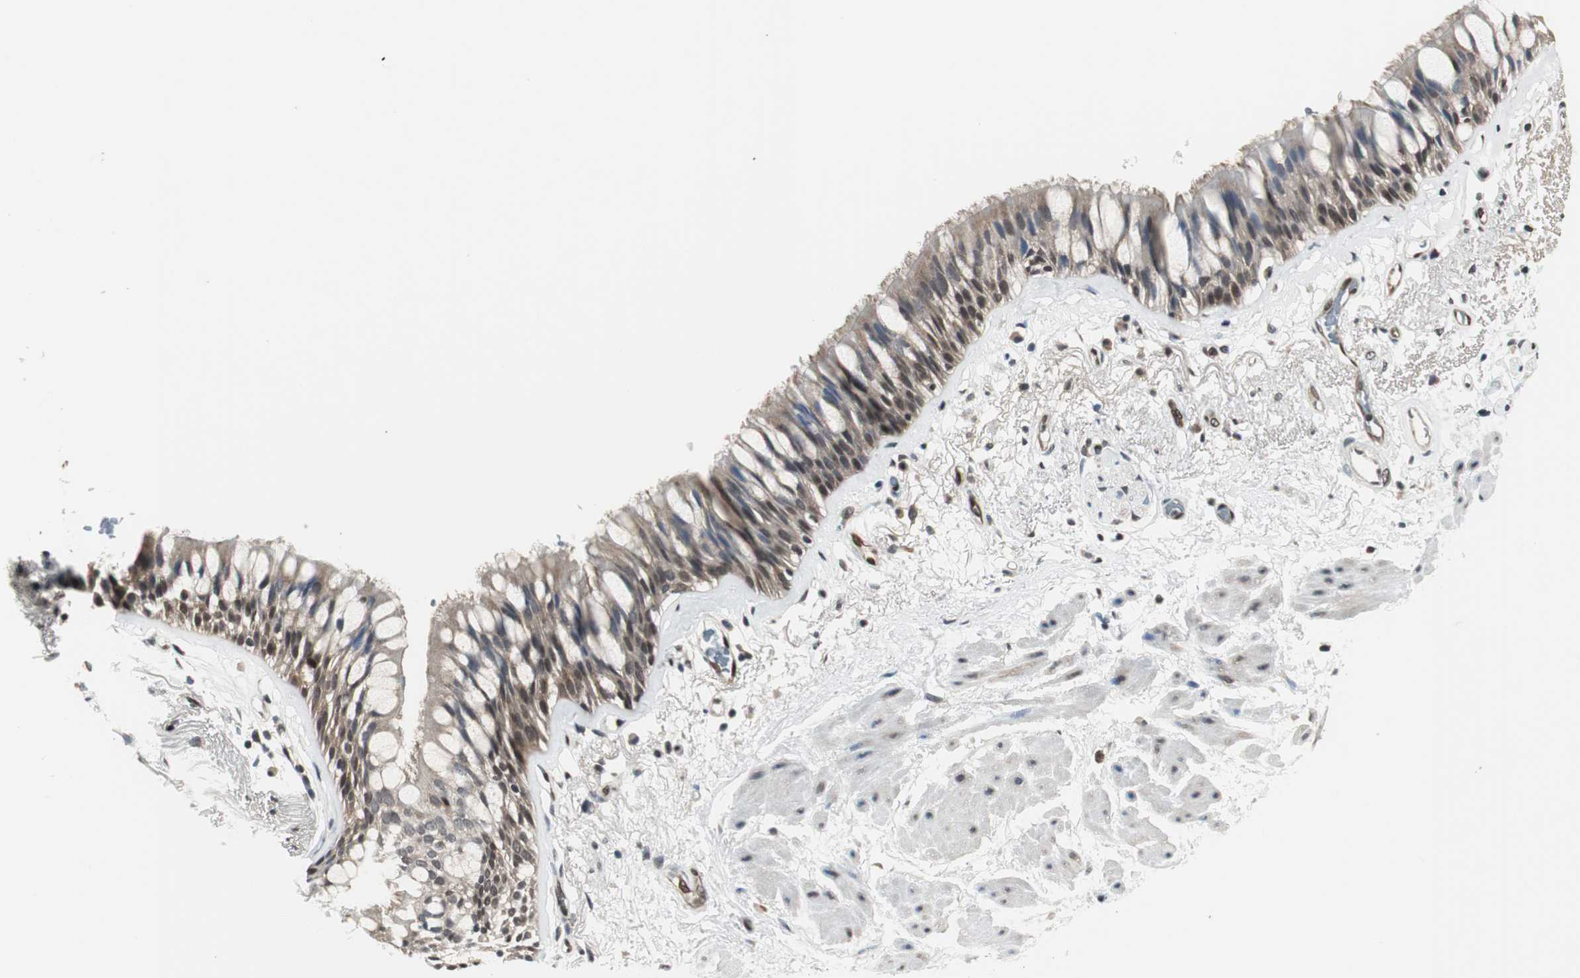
{"staining": {"intensity": "moderate", "quantity": "25%-75%", "location": "nuclear"}, "tissue": "bronchus", "cell_type": "Respiratory epithelial cells", "image_type": "normal", "snomed": [{"axis": "morphology", "description": "Normal tissue, NOS"}, {"axis": "topography", "description": "Bronchus"}], "caption": "Immunohistochemistry histopathology image of unremarkable human bronchus stained for a protein (brown), which exhibits medium levels of moderate nuclear staining in approximately 25%-75% of respiratory epithelial cells.", "gene": "SMAD1", "patient": {"sex": "male", "age": 66}}